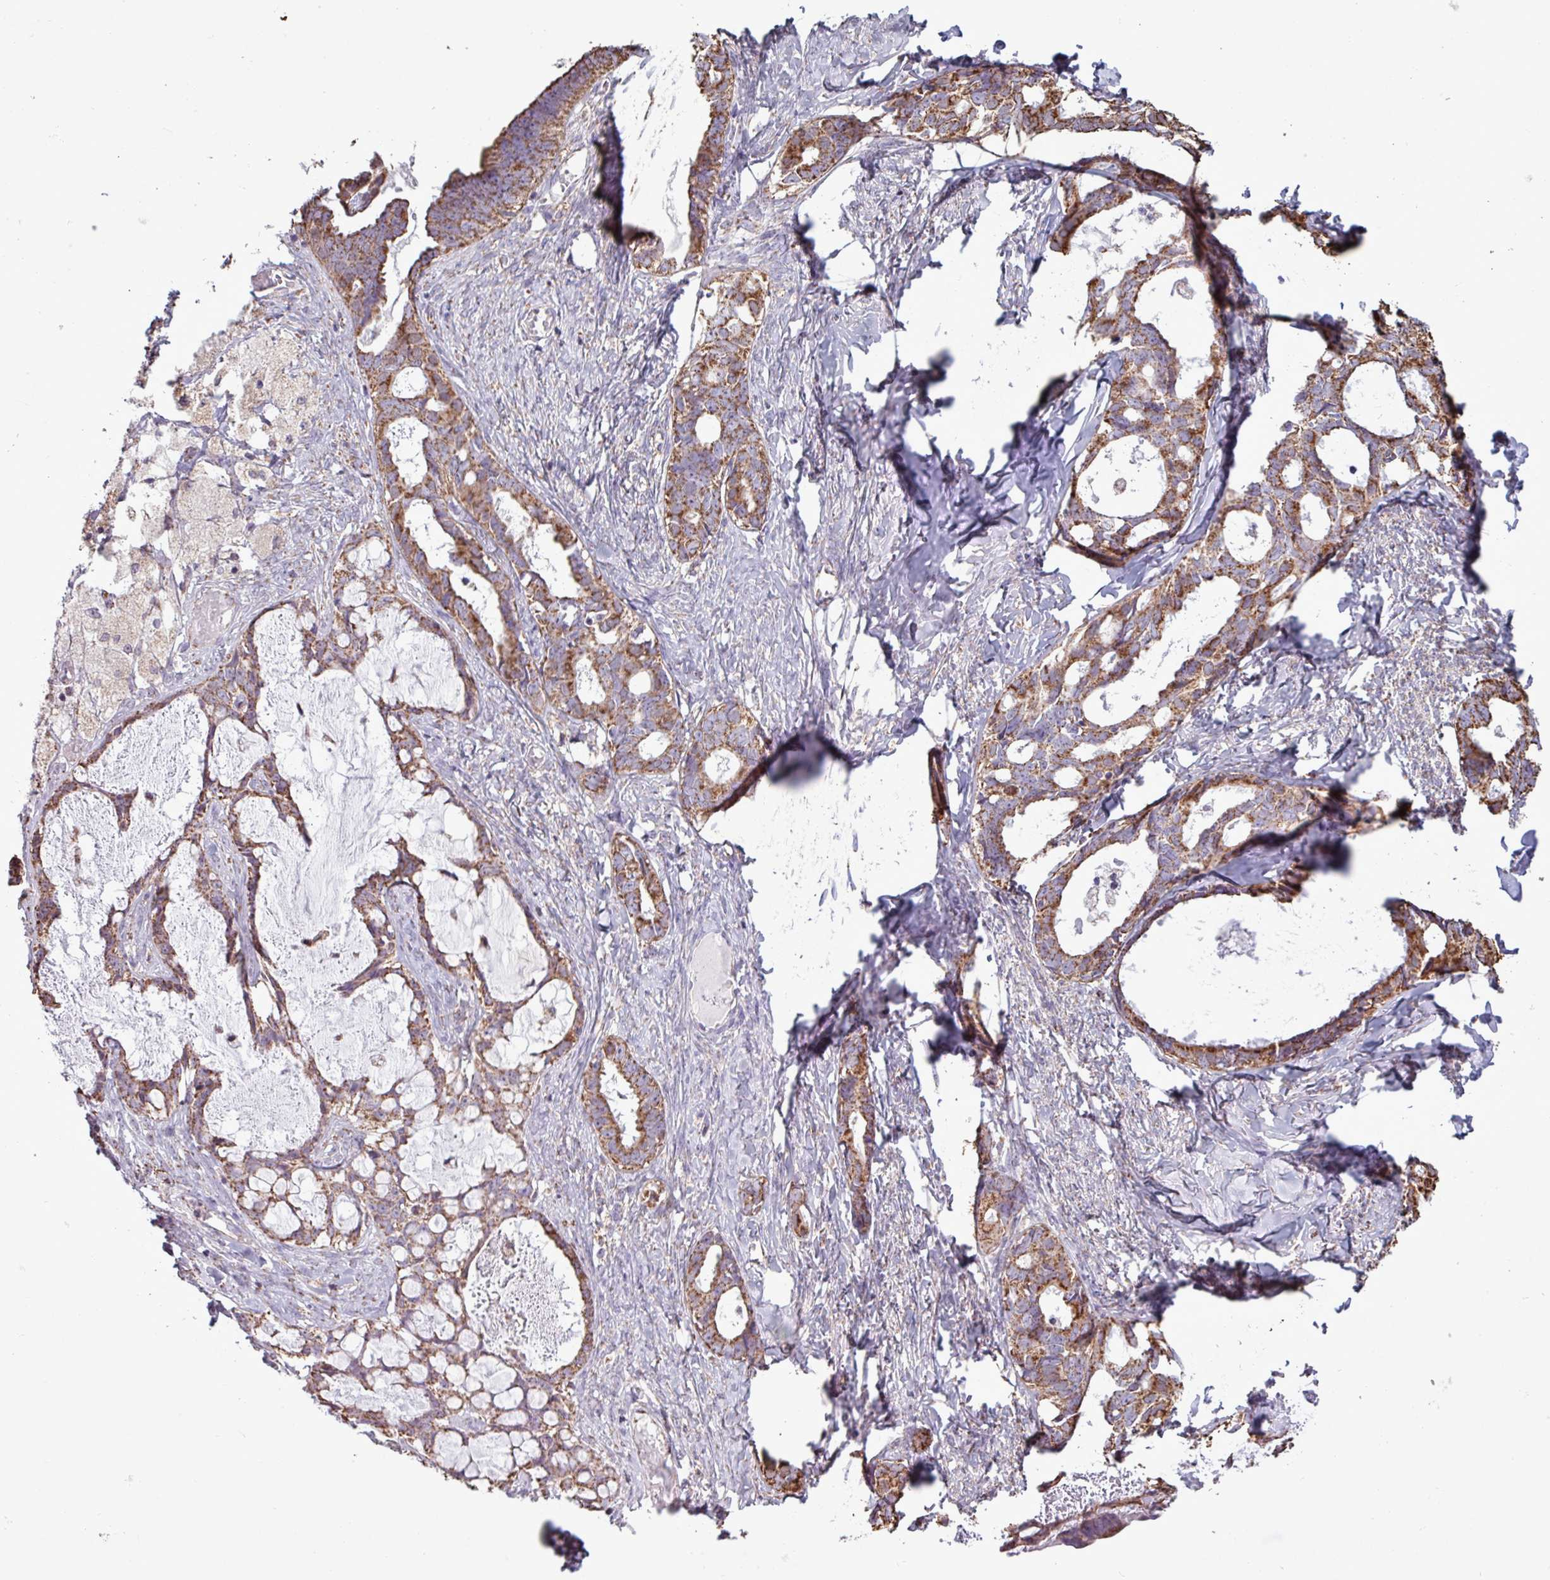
{"staining": {"intensity": "strong", "quantity": ">75%", "location": "cytoplasmic/membranous"}, "tissue": "ovarian cancer", "cell_type": "Tumor cells", "image_type": "cancer", "snomed": [{"axis": "morphology", "description": "Cystadenocarcinoma, serous, NOS"}, {"axis": "topography", "description": "Ovary"}], "caption": "High-power microscopy captured an IHC micrograph of ovarian serous cystadenocarcinoma, revealing strong cytoplasmic/membranous staining in about >75% of tumor cells.", "gene": "ALG8", "patient": {"sex": "female", "age": 69}}